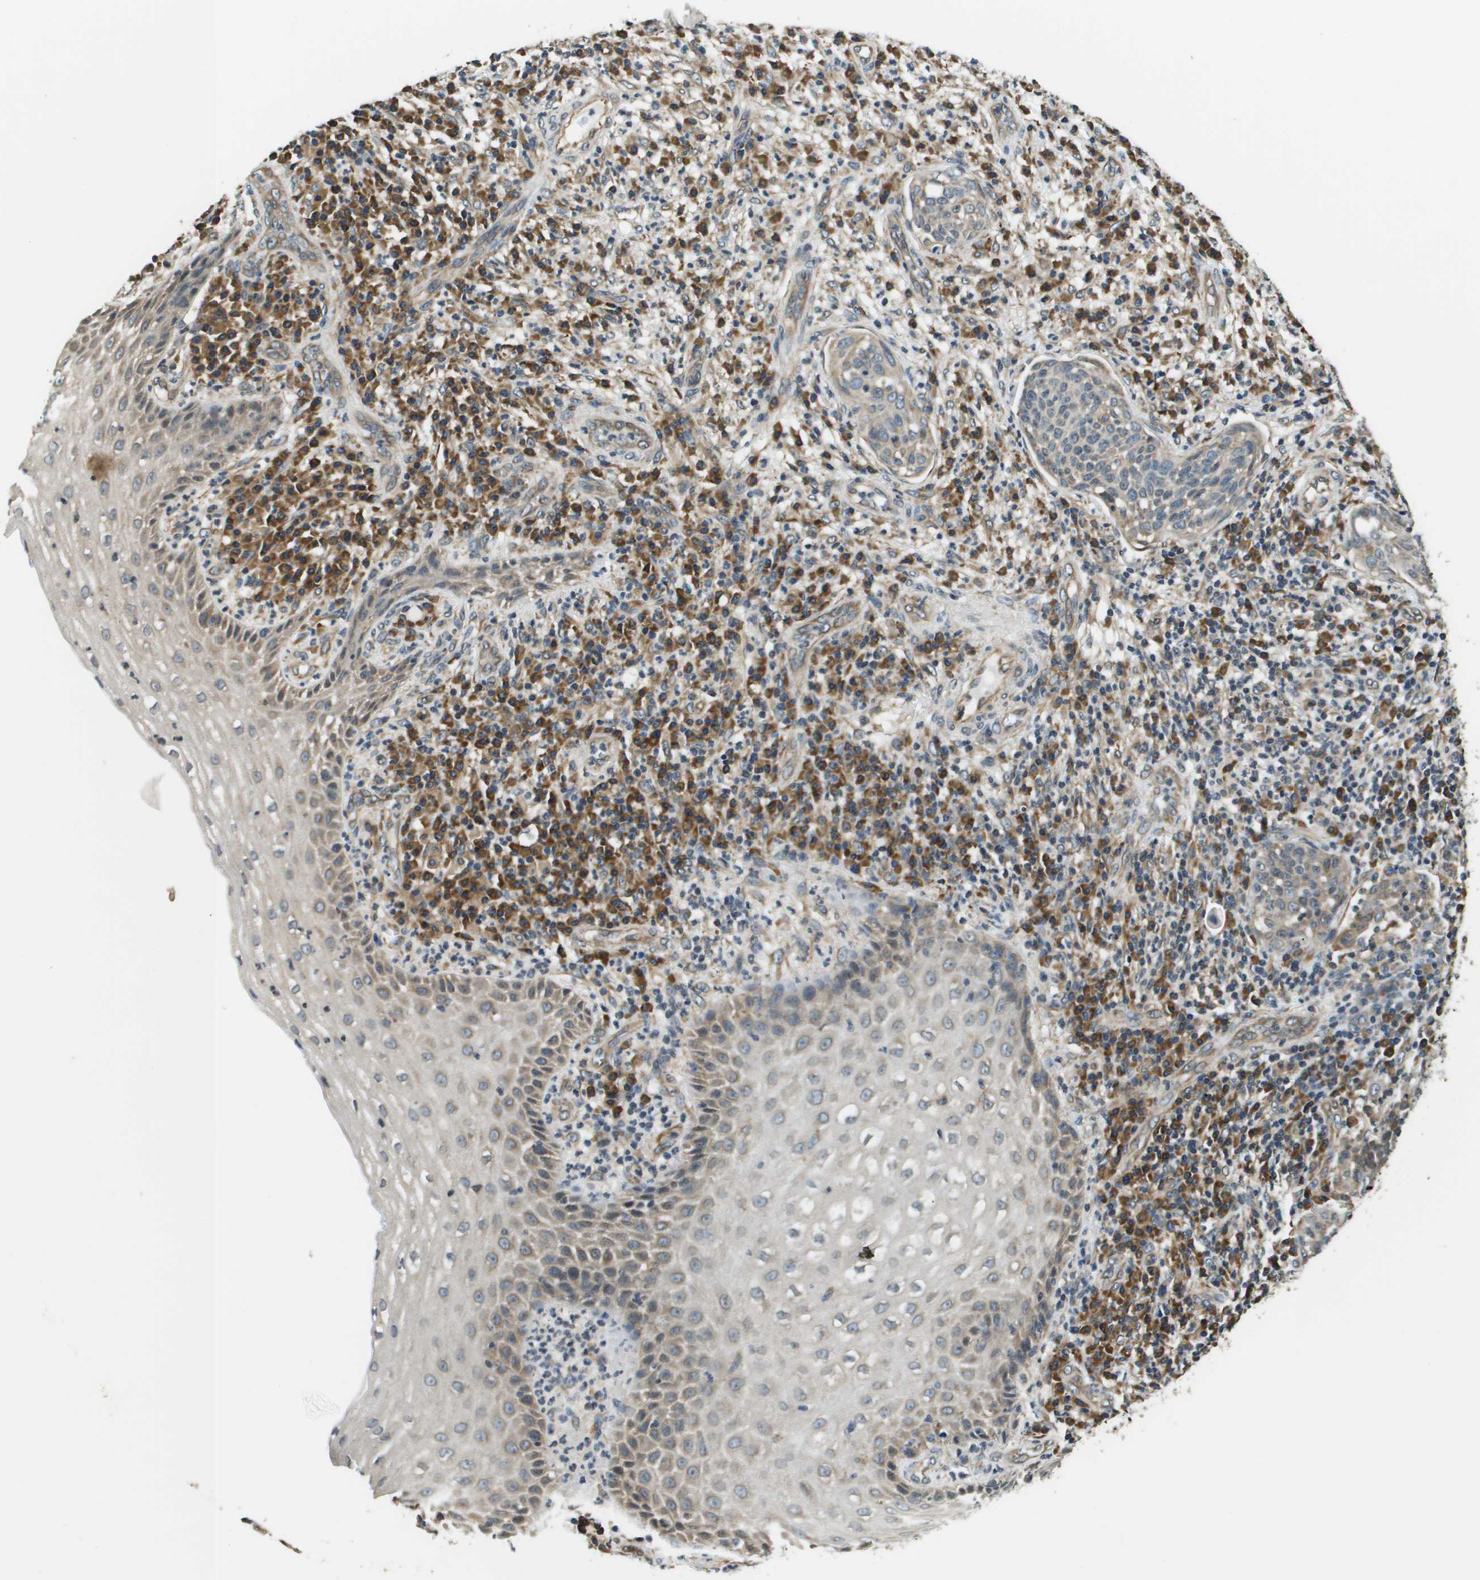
{"staining": {"intensity": "weak", "quantity": "25%-75%", "location": "cytoplasmic/membranous"}, "tissue": "cervical cancer", "cell_type": "Tumor cells", "image_type": "cancer", "snomed": [{"axis": "morphology", "description": "Squamous cell carcinoma, NOS"}, {"axis": "topography", "description": "Cervix"}], "caption": "This micrograph displays immunohistochemistry (IHC) staining of human cervical cancer (squamous cell carcinoma), with low weak cytoplasmic/membranous positivity in approximately 25%-75% of tumor cells.", "gene": "SEC62", "patient": {"sex": "female", "age": 34}}